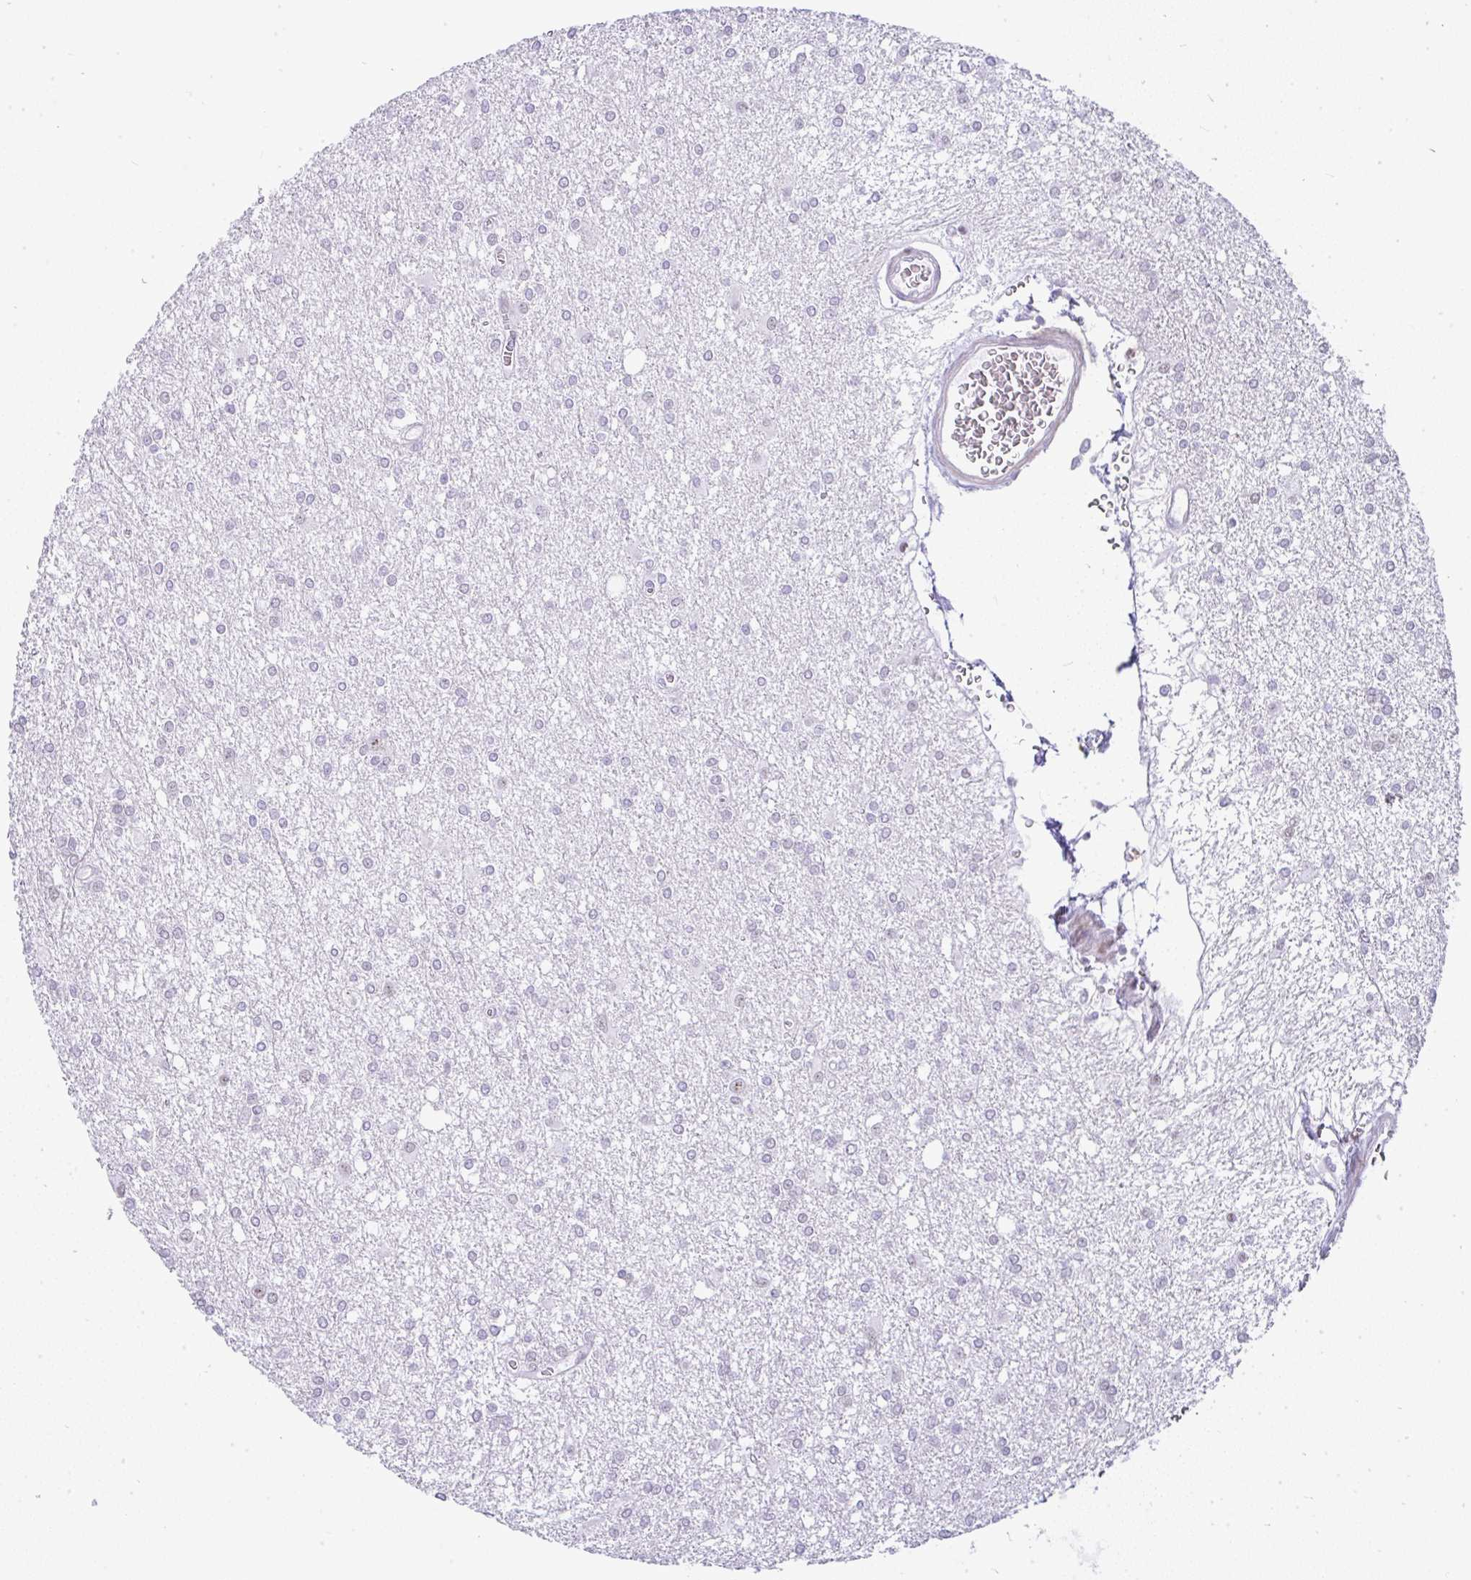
{"staining": {"intensity": "negative", "quantity": "none", "location": "none"}, "tissue": "glioma", "cell_type": "Tumor cells", "image_type": "cancer", "snomed": [{"axis": "morphology", "description": "Glioma, malignant, High grade"}, {"axis": "topography", "description": "Brain"}], "caption": "A photomicrograph of glioma stained for a protein exhibits no brown staining in tumor cells.", "gene": "NR1D2", "patient": {"sex": "male", "age": 48}}